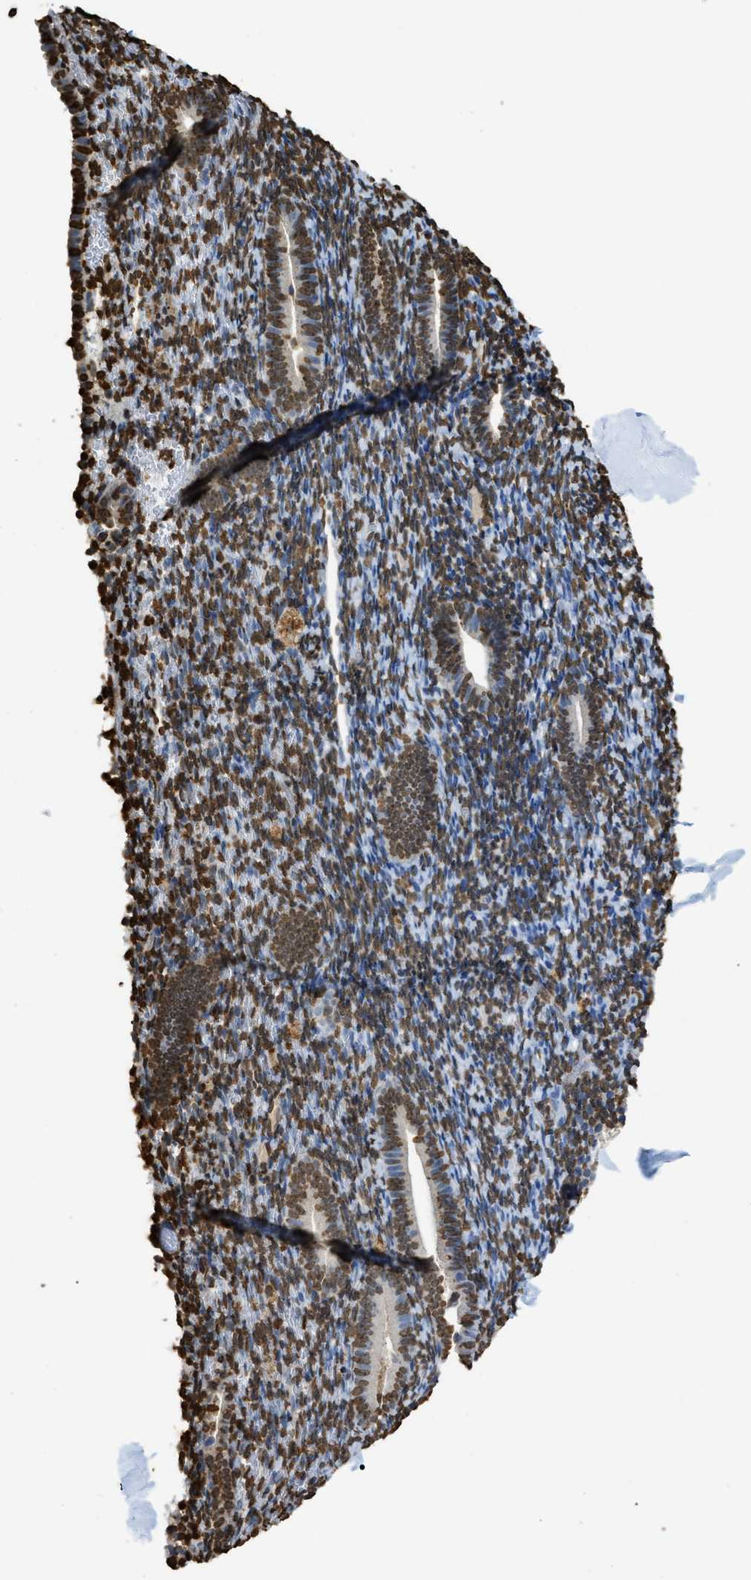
{"staining": {"intensity": "moderate", "quantity": "25%-75%", "location": "nuclear"}, "tissue": "endometrium", "cell_type": "Cells in endometrial stroma", "image_type": "normal", "snomed": [{"axis": "morphology", "description": "Normal tissue, NOS"}, {"axis": "topography", "description": "Endometrium"}], "caption": "Protein staining reveals moderate nuclear staining in approximately 25%-75% of cells in endometrial stroma in unremarkable endometrium.", "gene": "NR5A2", "patient": {"sex": "female", "age": 51}}